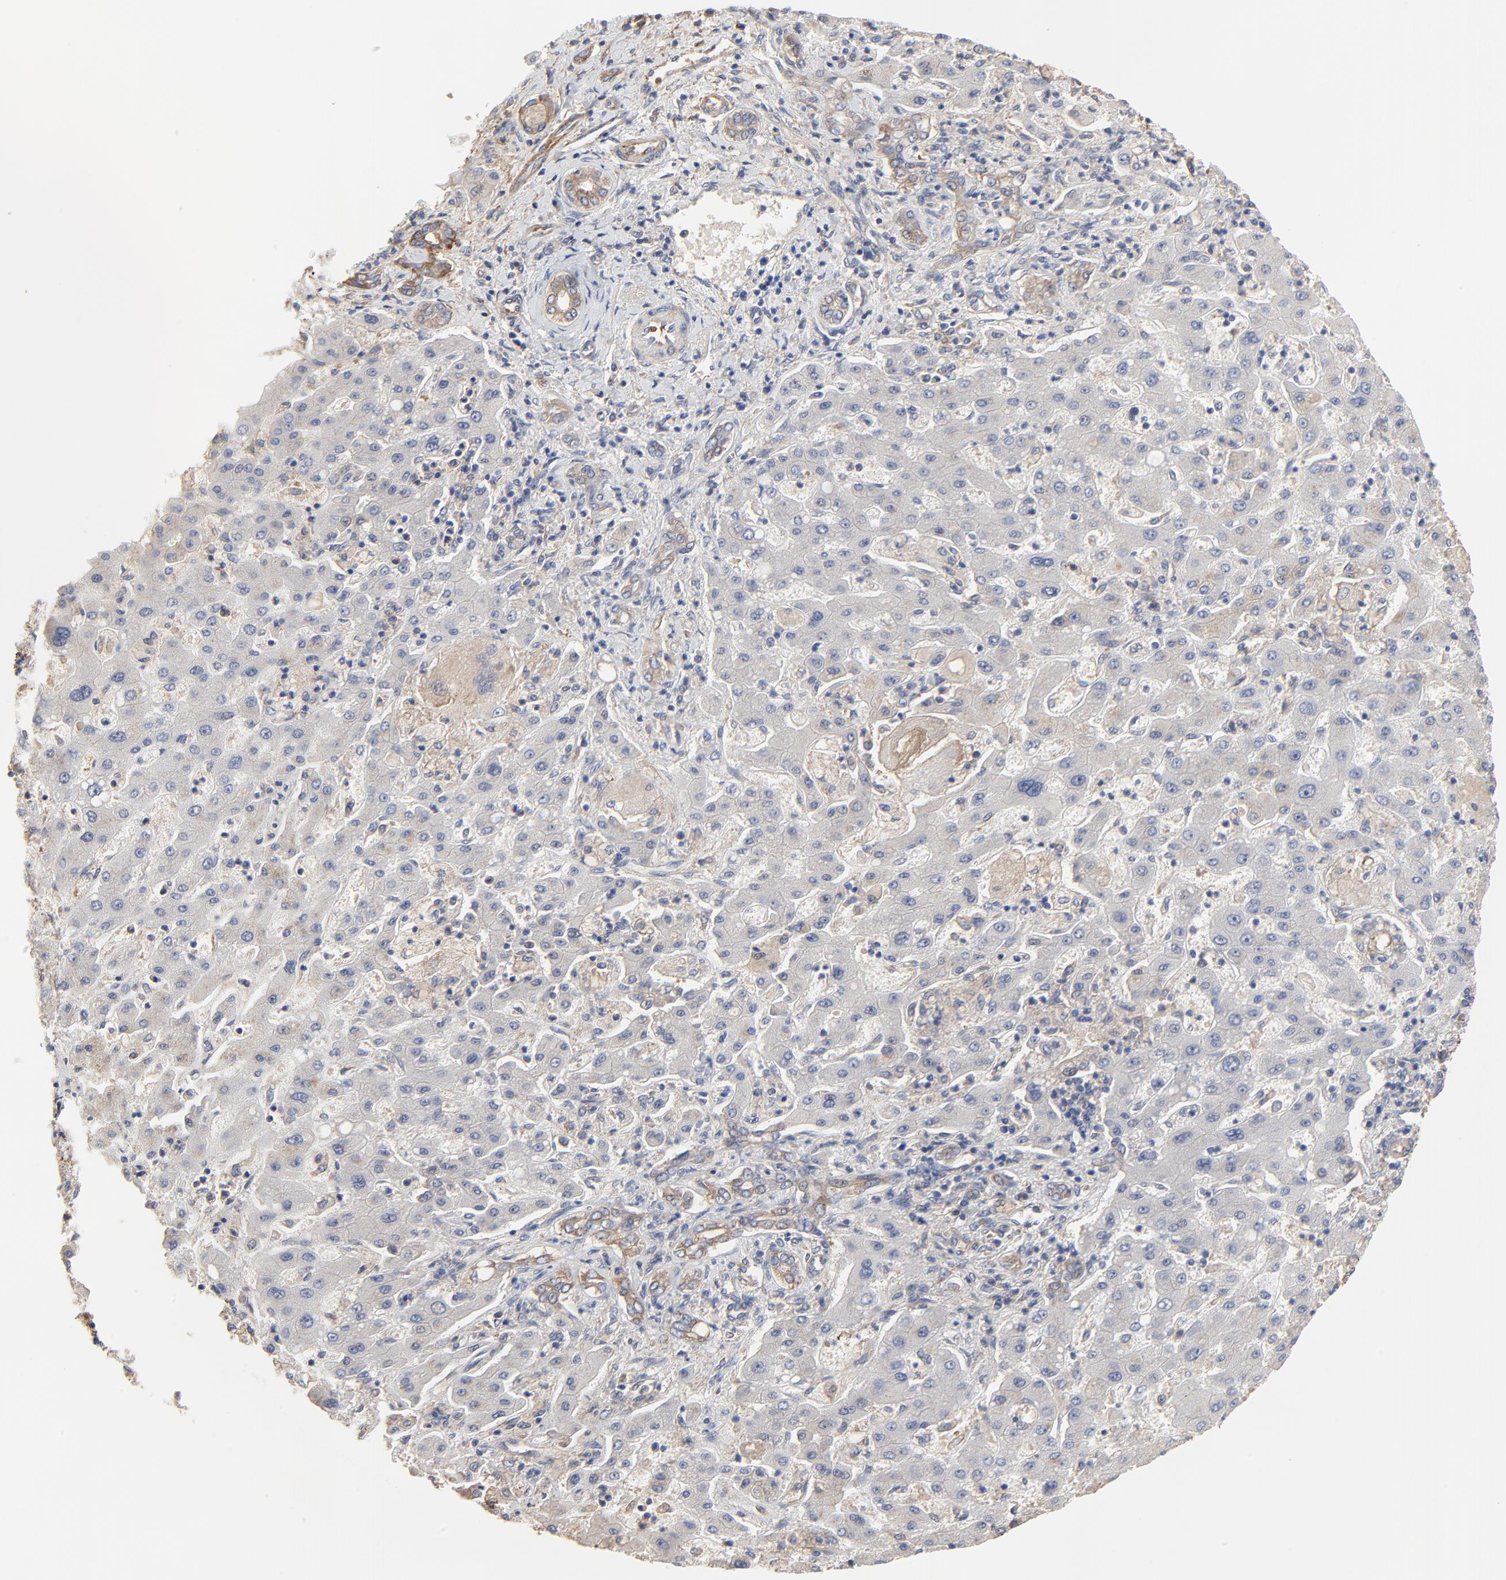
{"staining": {"intensity": "negative", "quantity": "none", "location": "none"}, "tissue": "liver cancer", "cell_type": "Tumor cells", "image_type": "cancer", "snomed": [{"axis": "morphology", "description": "Cholangiocarcinoma"}, {"axis": "topography", "description": "Liver"}], "caption": "Immunohistochemistry (IHC) of human liver cholangiocarcinoma displays no expression in tumor cells. (Immunohistochemistry (IHC), brightfield microscopy, high magnification).", "gene": "NXF3", "patient": {"sex": "male", "age": 50}}